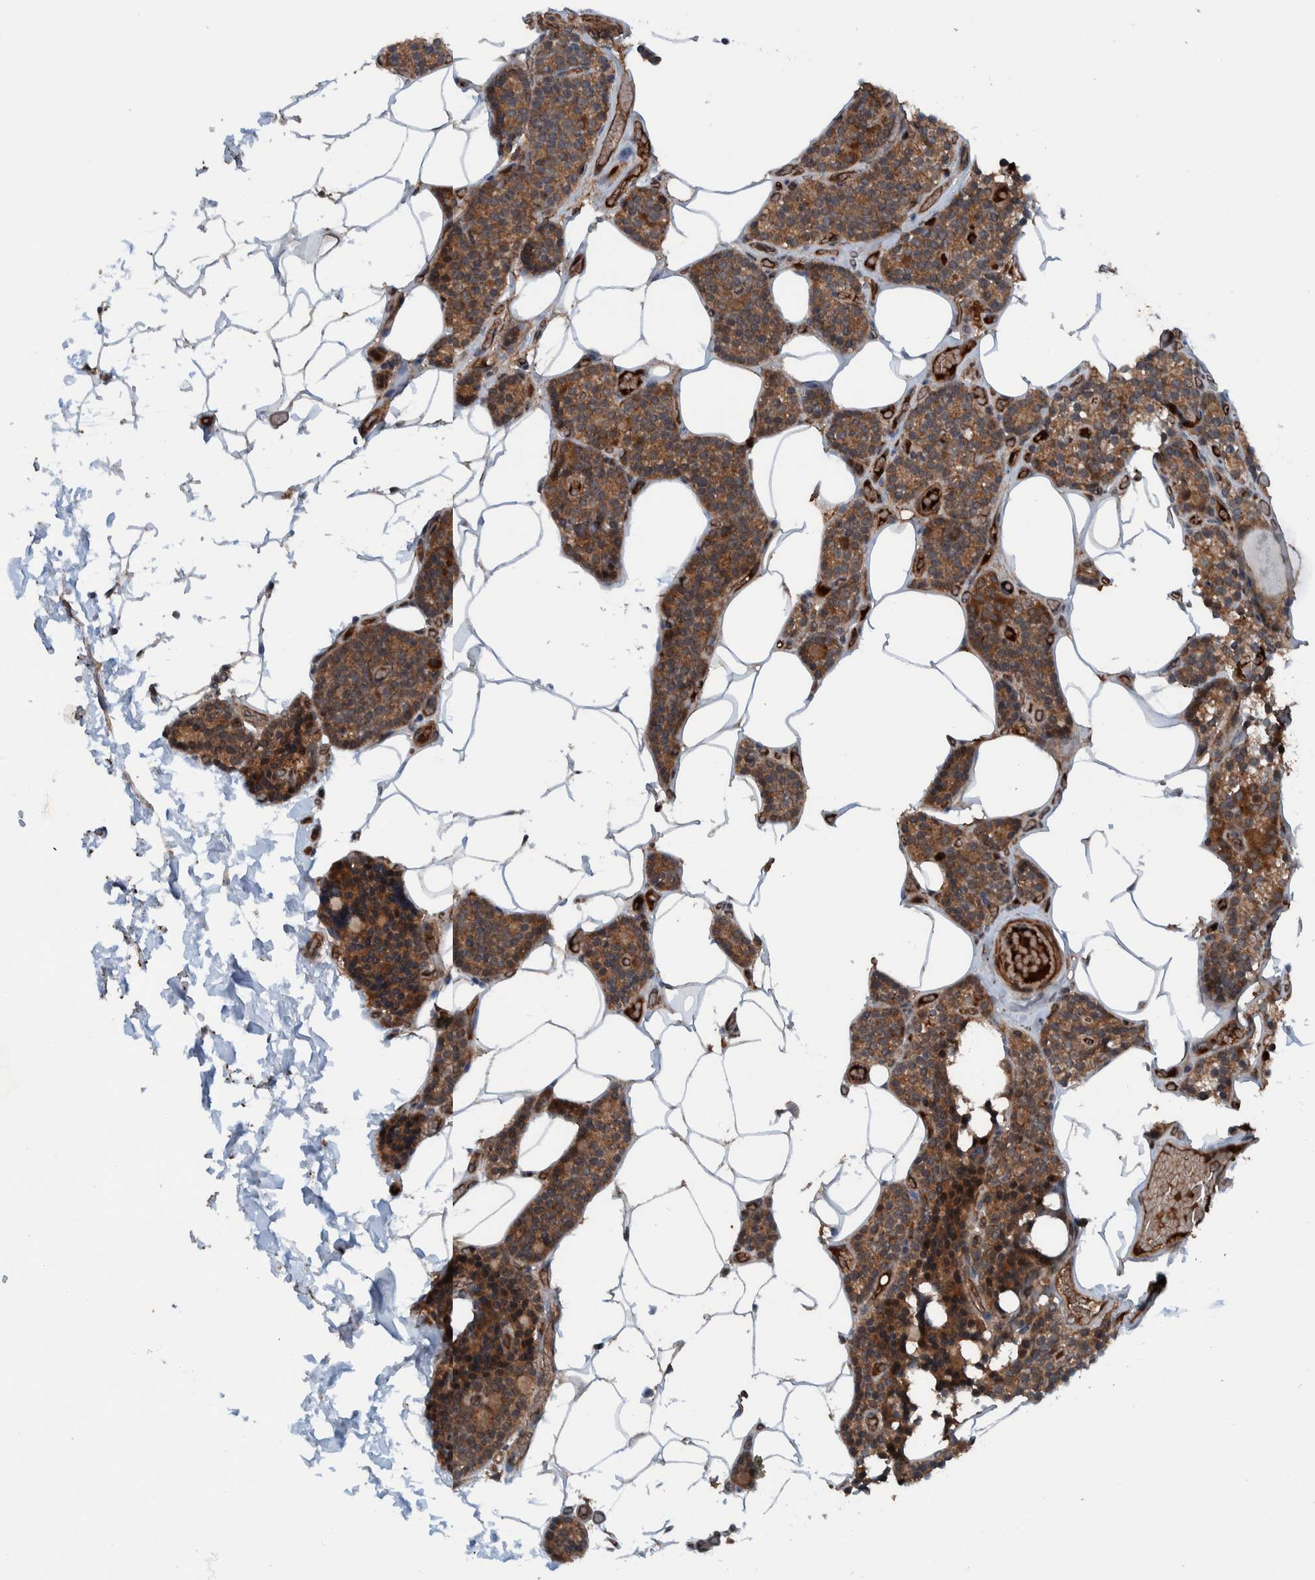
{"staining": {"intensity": "moderate", "quantity": ">75%", "location": "cytoplasmic/membranous"}, "tissue": "parathyroid gland", "cell_type": "Glandular cells", "image_type": "normal", "snomed": [{"axis": "morphology", "description": "Normal tissue, NOS"}, {"axis": "topography", "description": "Parathyroid gland"}], "caption": "This is an image of IHC staining of normal parathyroid gland, which shows moderate expression in the cytoplasmic/membranous of glandular cells.", "gene": "CUEDC1", "patient": {"sex": "male", "age": 52}}